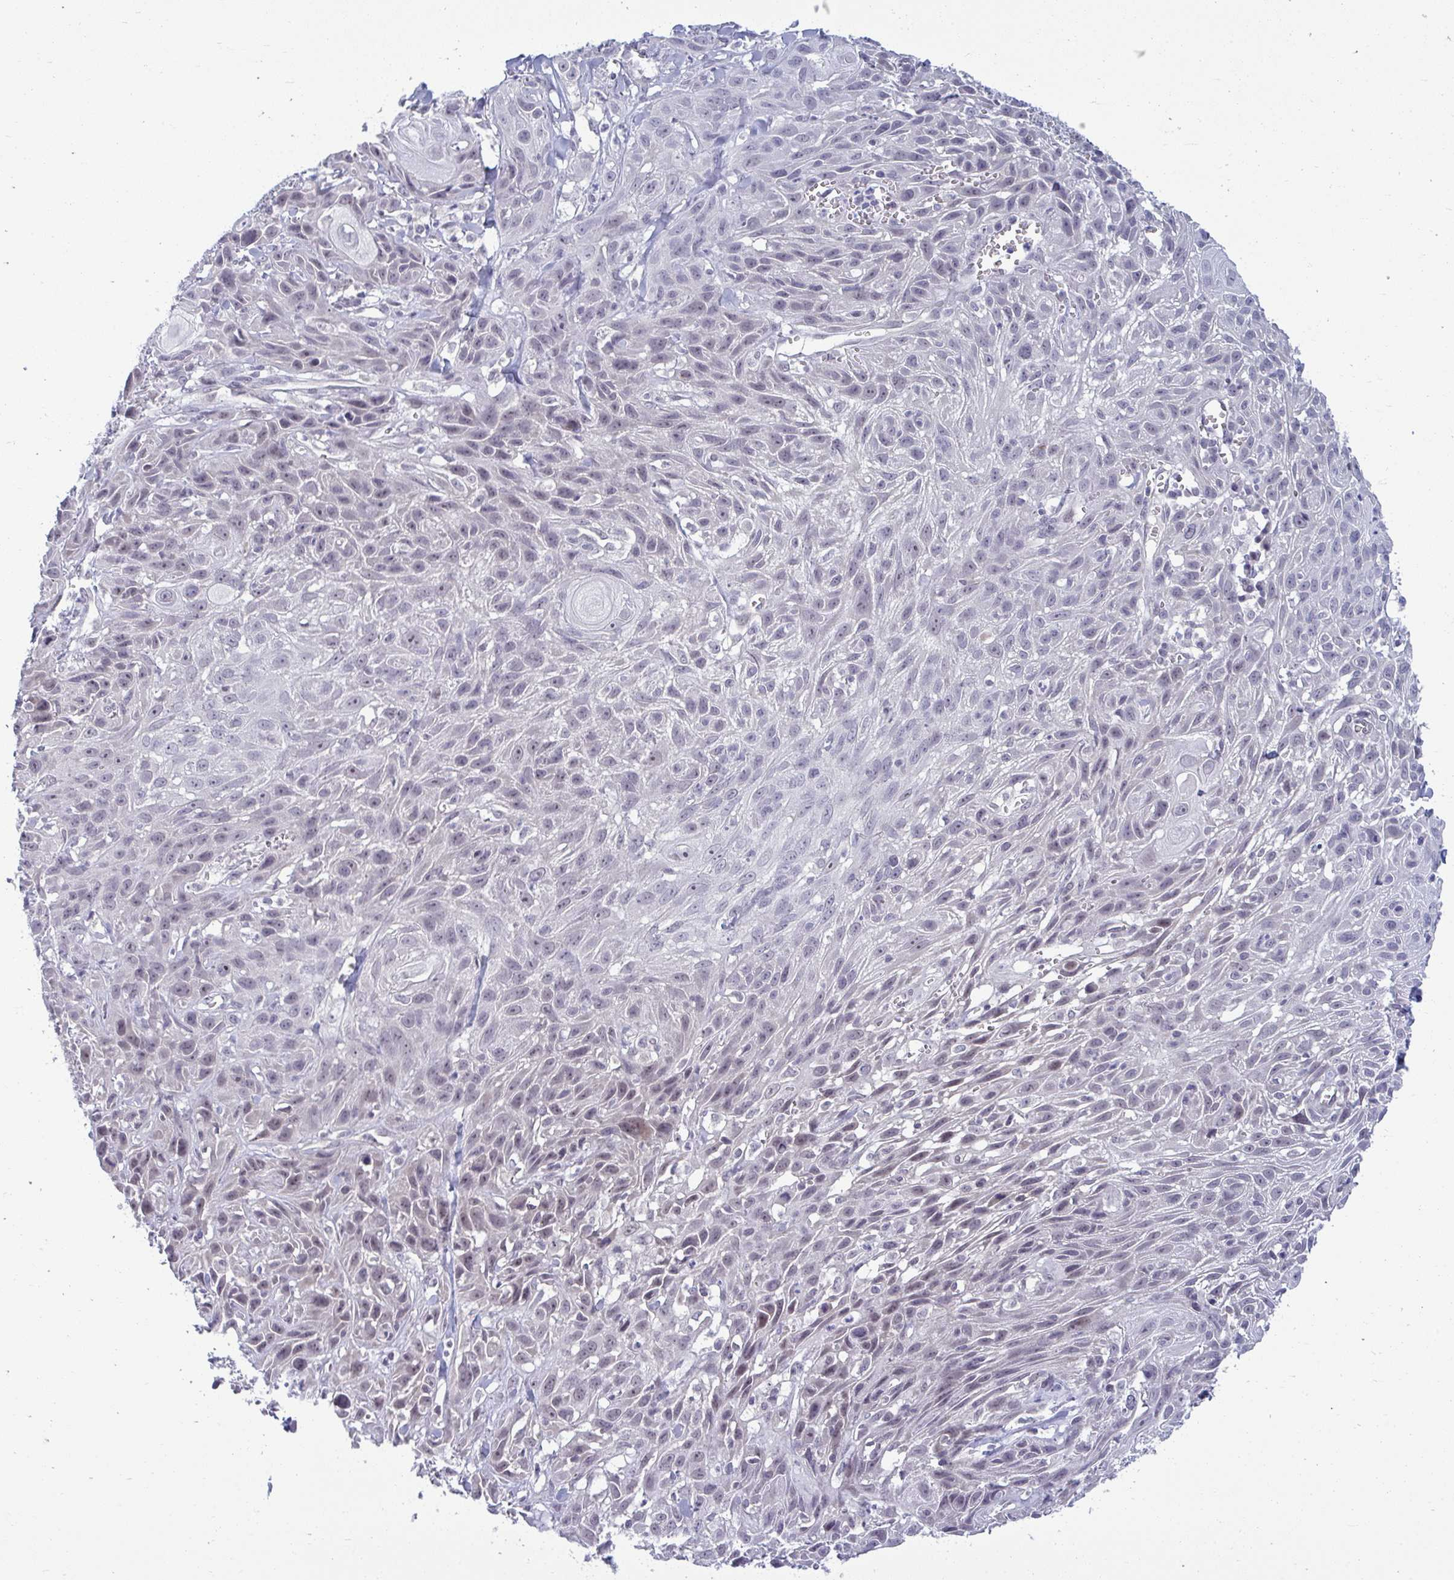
{"staining": {"intensity": "negative", "quantity": "none", "location": "none"}, "tissue": "skin cancer", "cell_type": "Tumor cells", "image_type": "cancer", "snomed": [{"axis": "morphology", "description": "Squamous cell carcinoma, NOS"}, {"axis": "topography", "description": "Skin"}, {"axis": "topography", "description": "Vulva"}], "caption": "Tumor cells are negative for brown protein staining in skin squamous cell carcinoma. (DAB immunohistochemistry (IHC), high magnification).", "gene": "RNASEH1", "patient": {"sex": "female", "age": 83}}